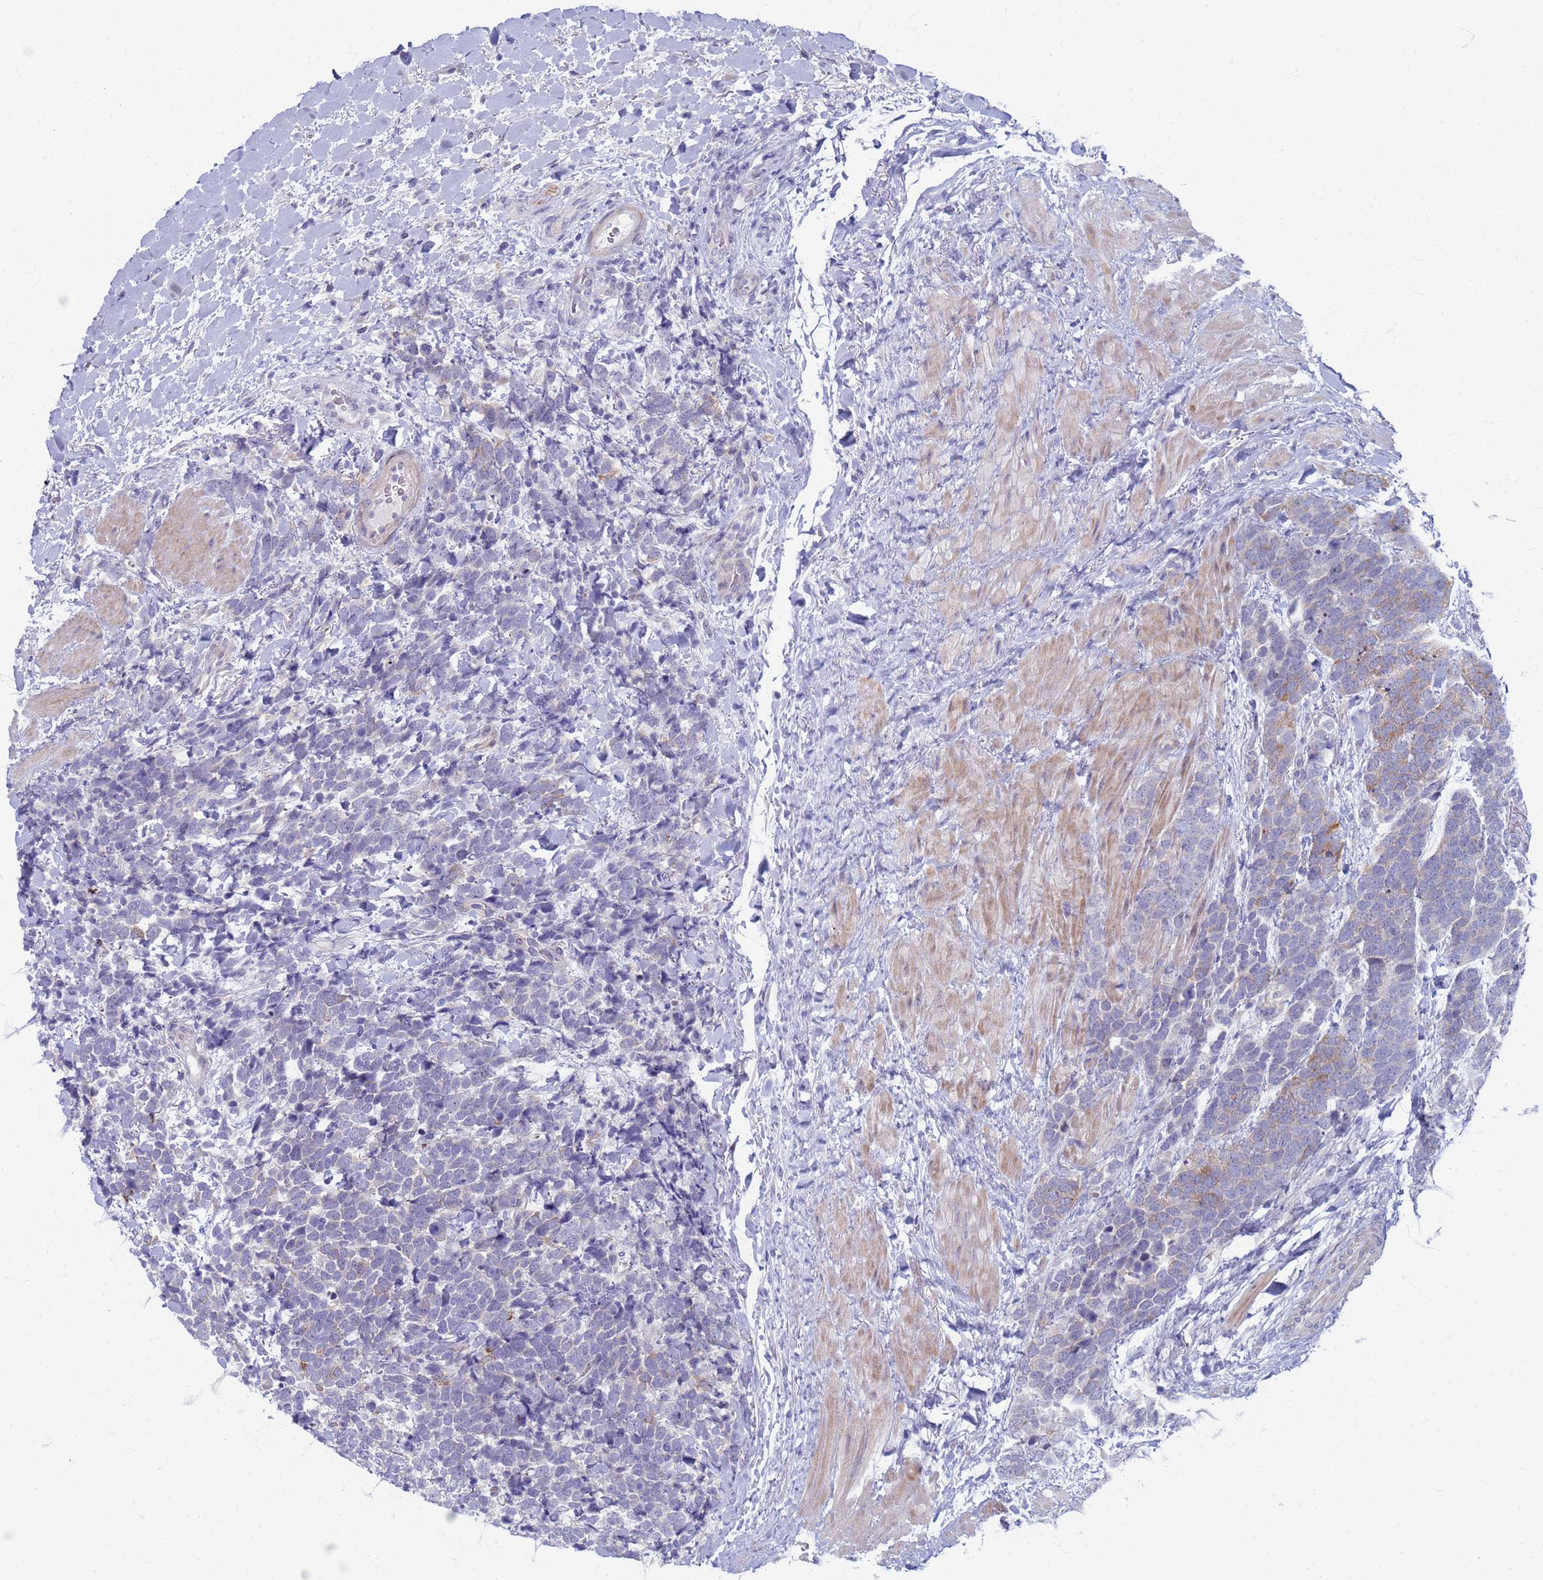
{"staining": {"intensity": "weak", "quantity": "<25%", "location": "cytoplasmic/membranous"}, "tissue": "urothelial cancer", "cell_type": "Tumor cells", "image_type": "cancer", "snomed": [{"axis": "morphology", "description": "Urothelial carcinoma, High grade"}, {"axis": "topography", "description": "Urinary bladder"}], "caption": "Immunohistochemical staining of human urothelial cancer reveals no significant expression in tumor cells.", "gene": "CLCA2", "patient": {"sex": "female", "age": 82}}